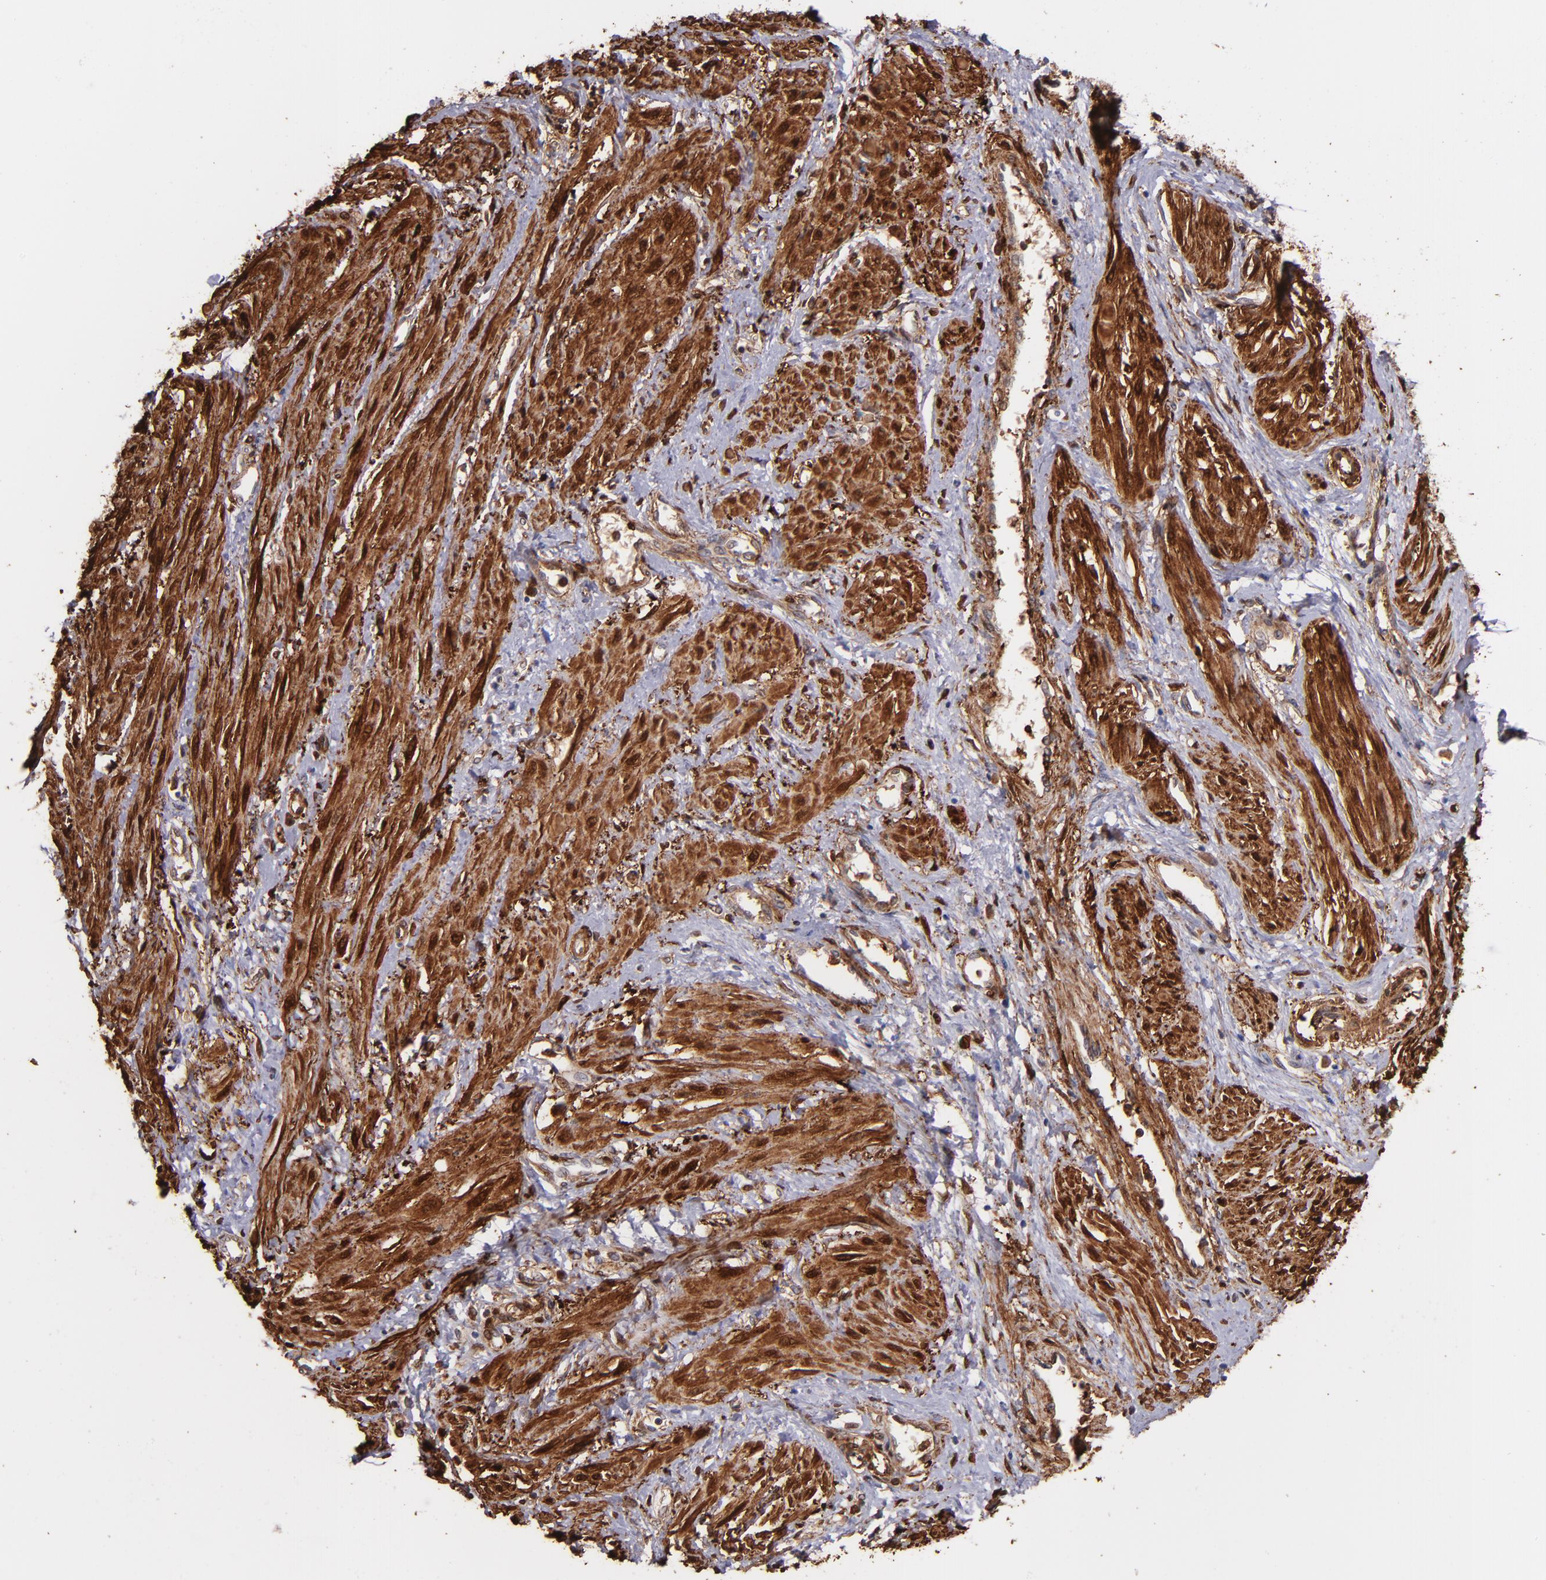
{"staining": {"intensity": "strong", "quantity": ">75%", "location": "cytoplasmic/membranous"}, "tissue": "smooth muscle", "cell_type": "Smooth muscle cells", "image_type": "normal", "snomed": [{"axis": "morphology", "description": "Normal tissue, NOS"}, {"axis": "topography", "description": "Smooth muscle"}, {"axis": "topography", "description": "Uterus"}], "caption": "The image reveals a brown stain indicating the presence of a protein in the cytoplasmic/membranous of smooth muscle cells in smooth muscle.", "gene": "VCL", "patient": {"sex": "female", "age": 39}}